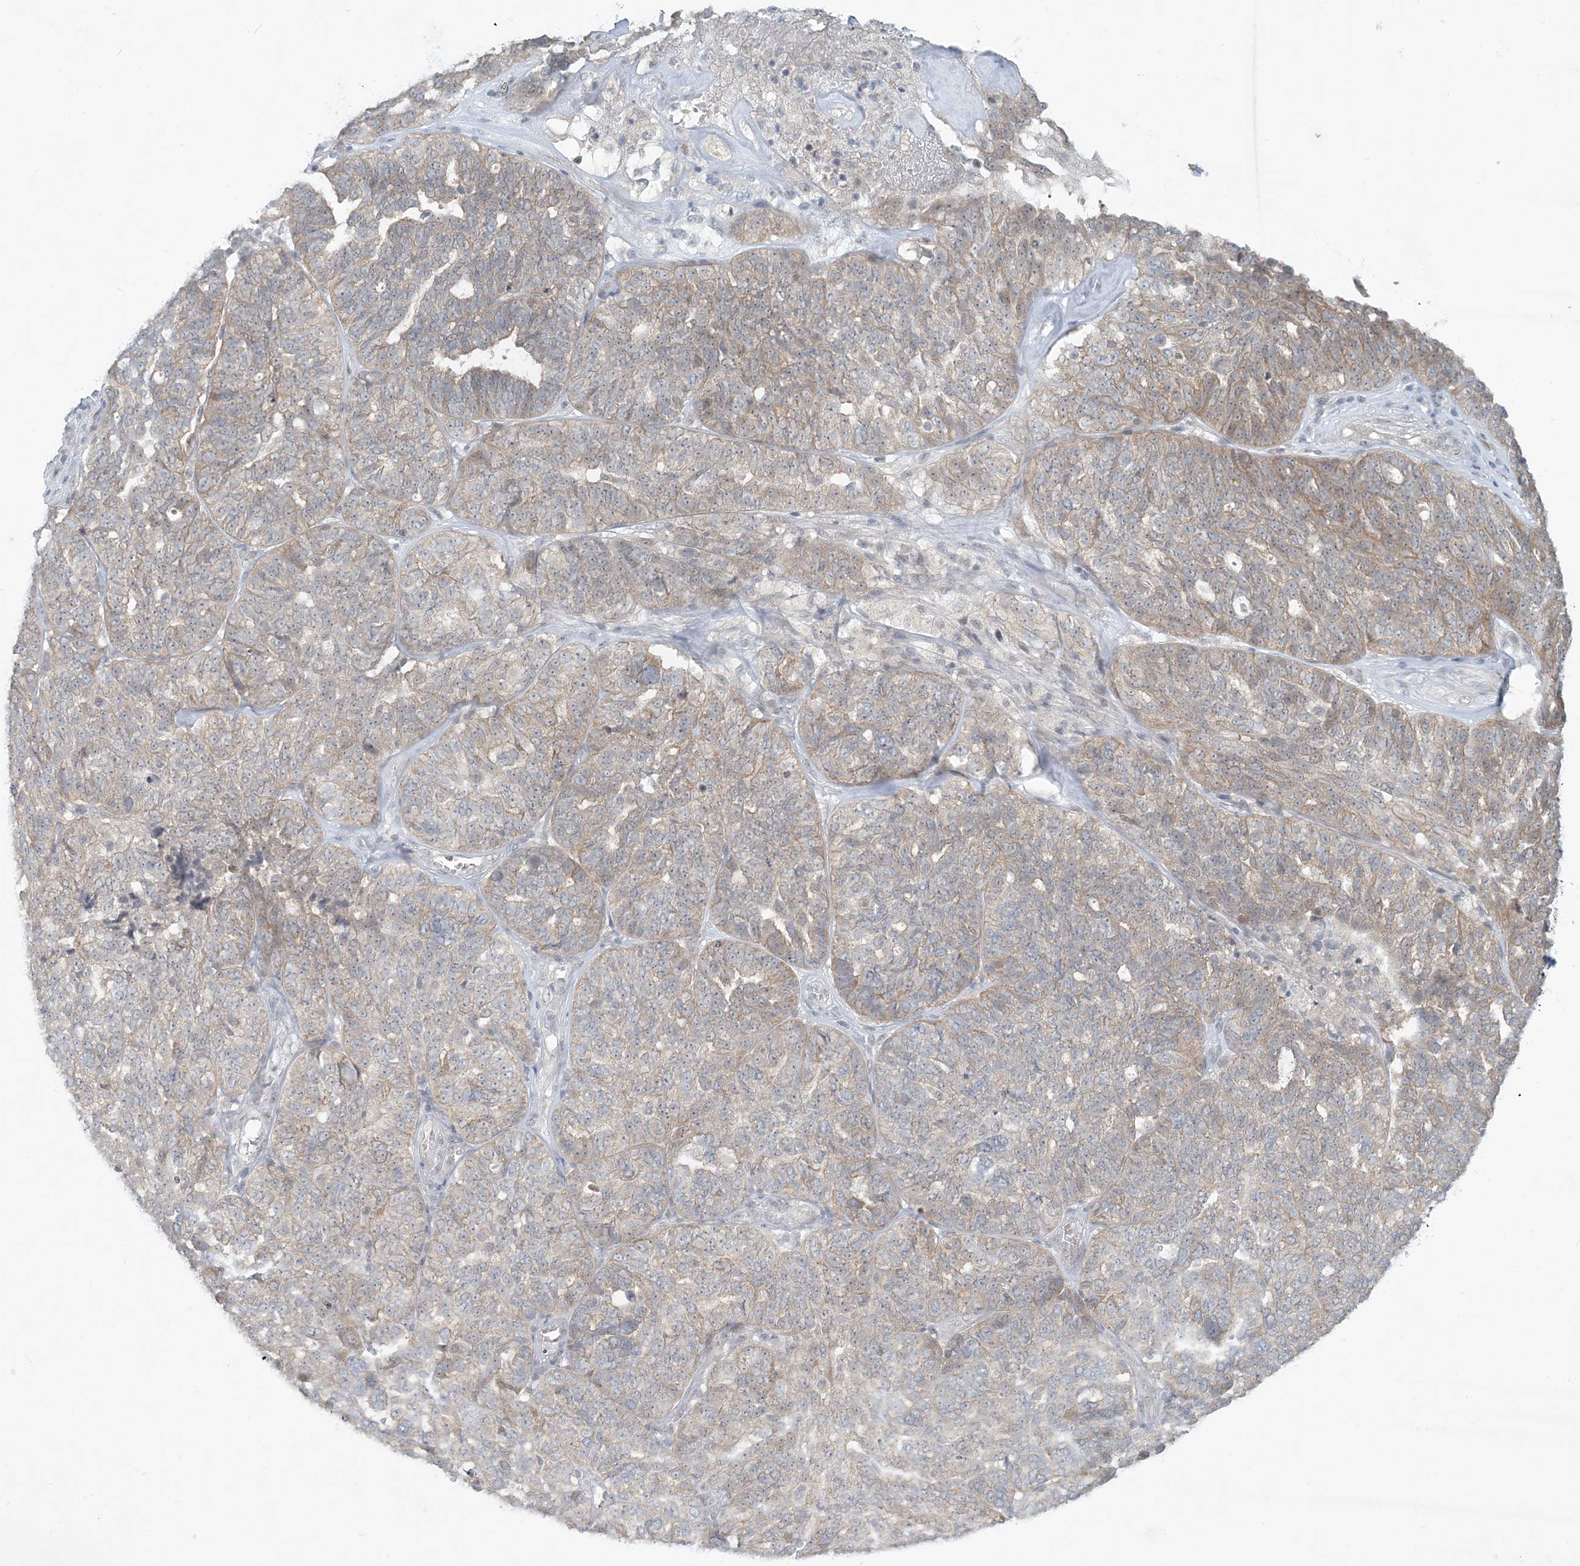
{"staining": {"intensity": "moderate", "quantity": "<25%", "location": "cytoplasmic/membranous"}, "tissue": "ovarian cancer", "cell_type": "Tumor cells", "image_type": "cancer", "snomed": [{"axis": "morphology", "description": "Cystadenocarcinoma, serous, NOS"}, {"axis": "topography", "description": "Ovary"}], "caption": "A low amount of moderate cytoplasmic/membranous expression is seen in approximately <25% of tumor cells in ovarian cancer (serous cystadenocarcinoma) tissue. The staining was performed using DAB (3,3'-diaminobenzidine), with brown indicating positive protein expression. Nuclei are stained blue with hematoxylin.", "gene": "OBI1", "patient": {"sex": "female", "age": 59}}